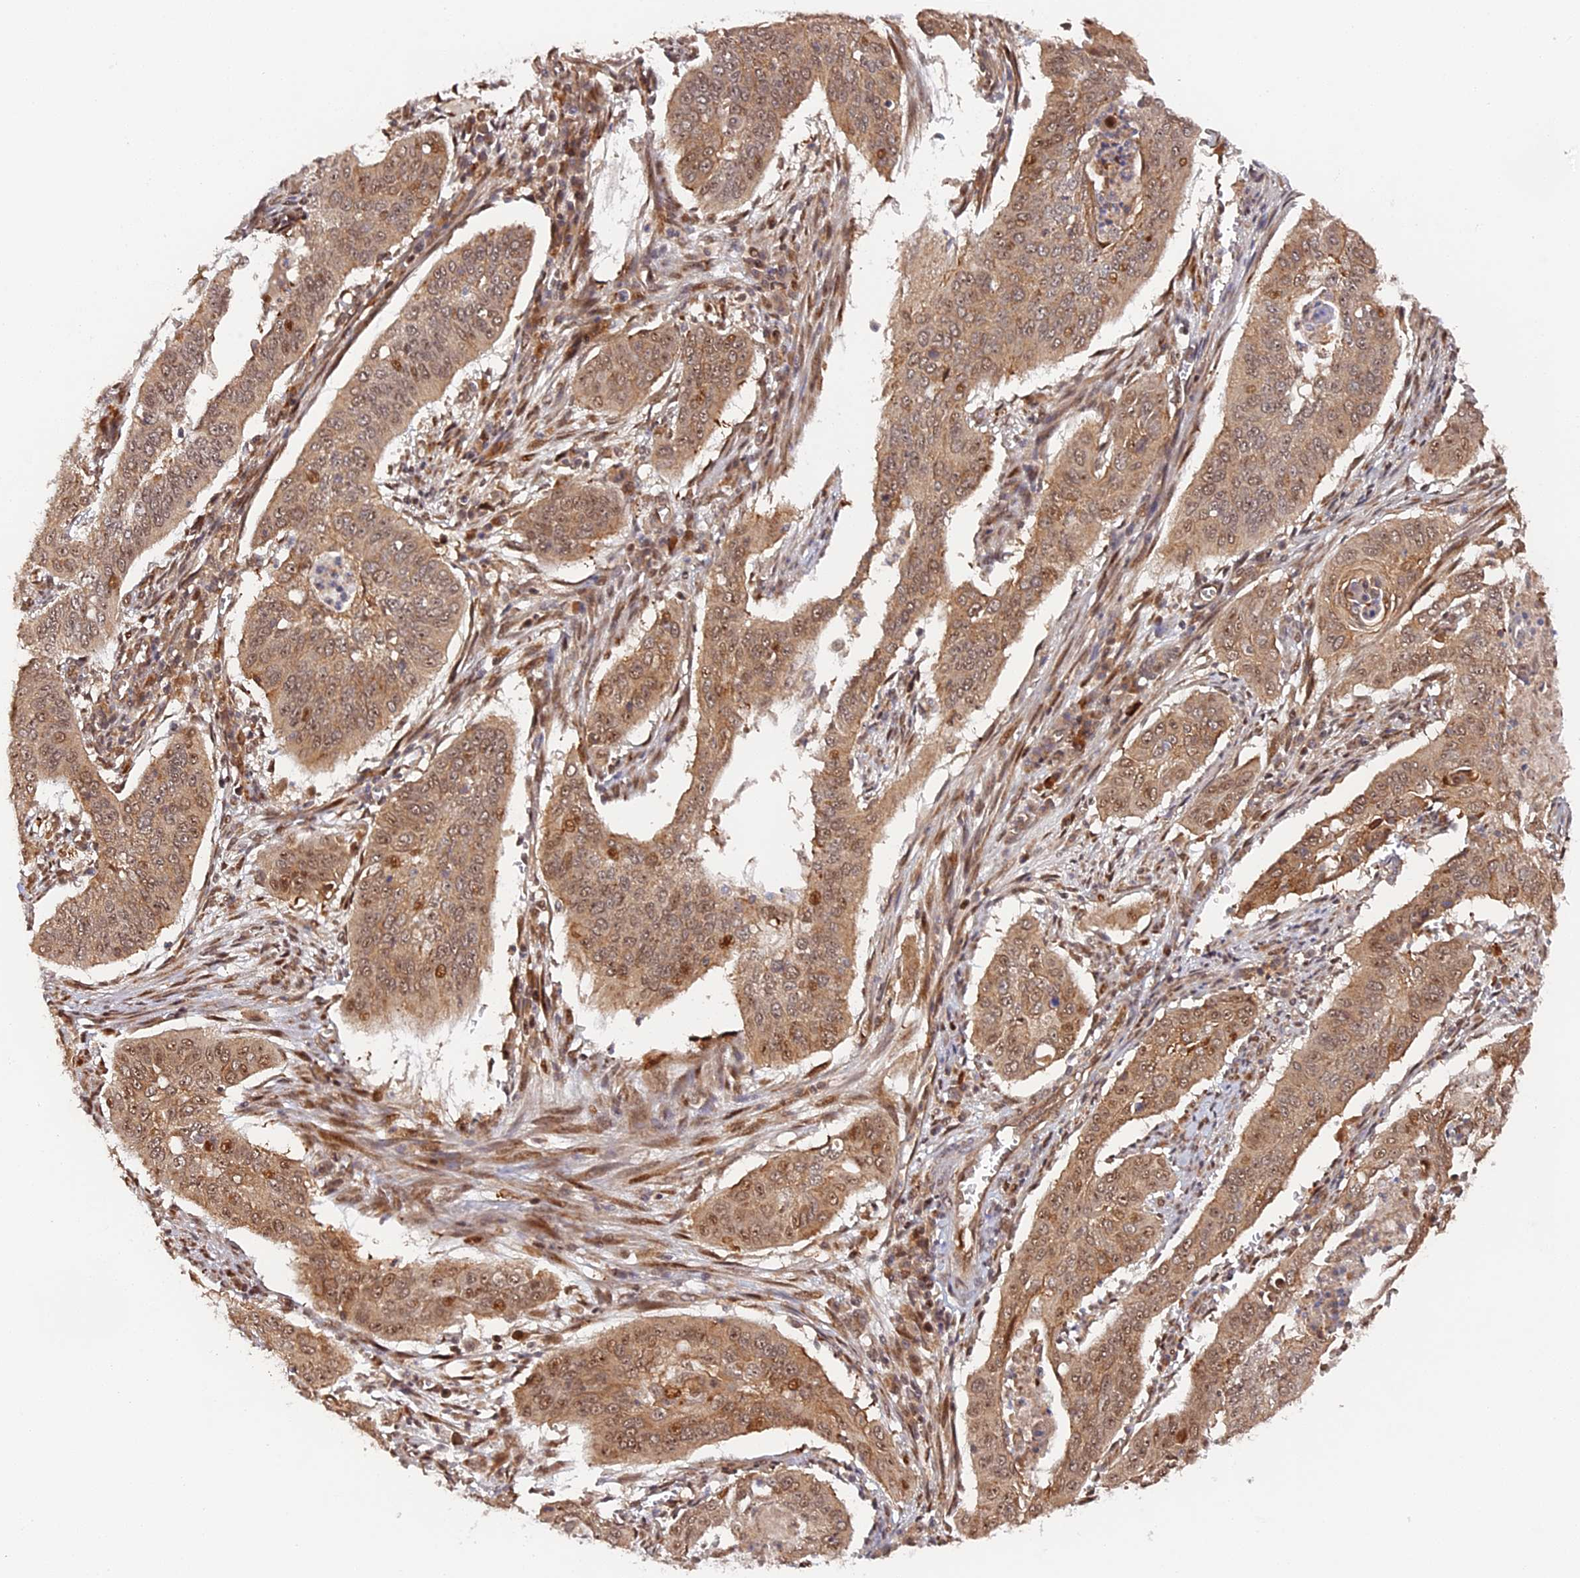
{"staining": {"intensity": "moderate", "quantity": ">75%", "location": "cytoplasmic/membranous,nuclear"}, "tissue": "cervical cancer", "cell_type": "Tumor cells", "image_type": "cancer", "snomed": [{"axis": "morphology", "description": "Squamous cell carcinoma, NOS"}, {"axis": "topography", "description": "Cervix"}], "caption": "High-magnification brightfield microscopy of cervical cancer stained with DAB (3,3'-diaminobenzidine) (brown) and counterstained with hematoxylin (blue). tumor cells exhibit moderate cytoplasmic/membranous and nuclear positivity is present in about>75% of cells.", "gene": "ANKRD24", "patient": {"sex": "female", "age": 39}}